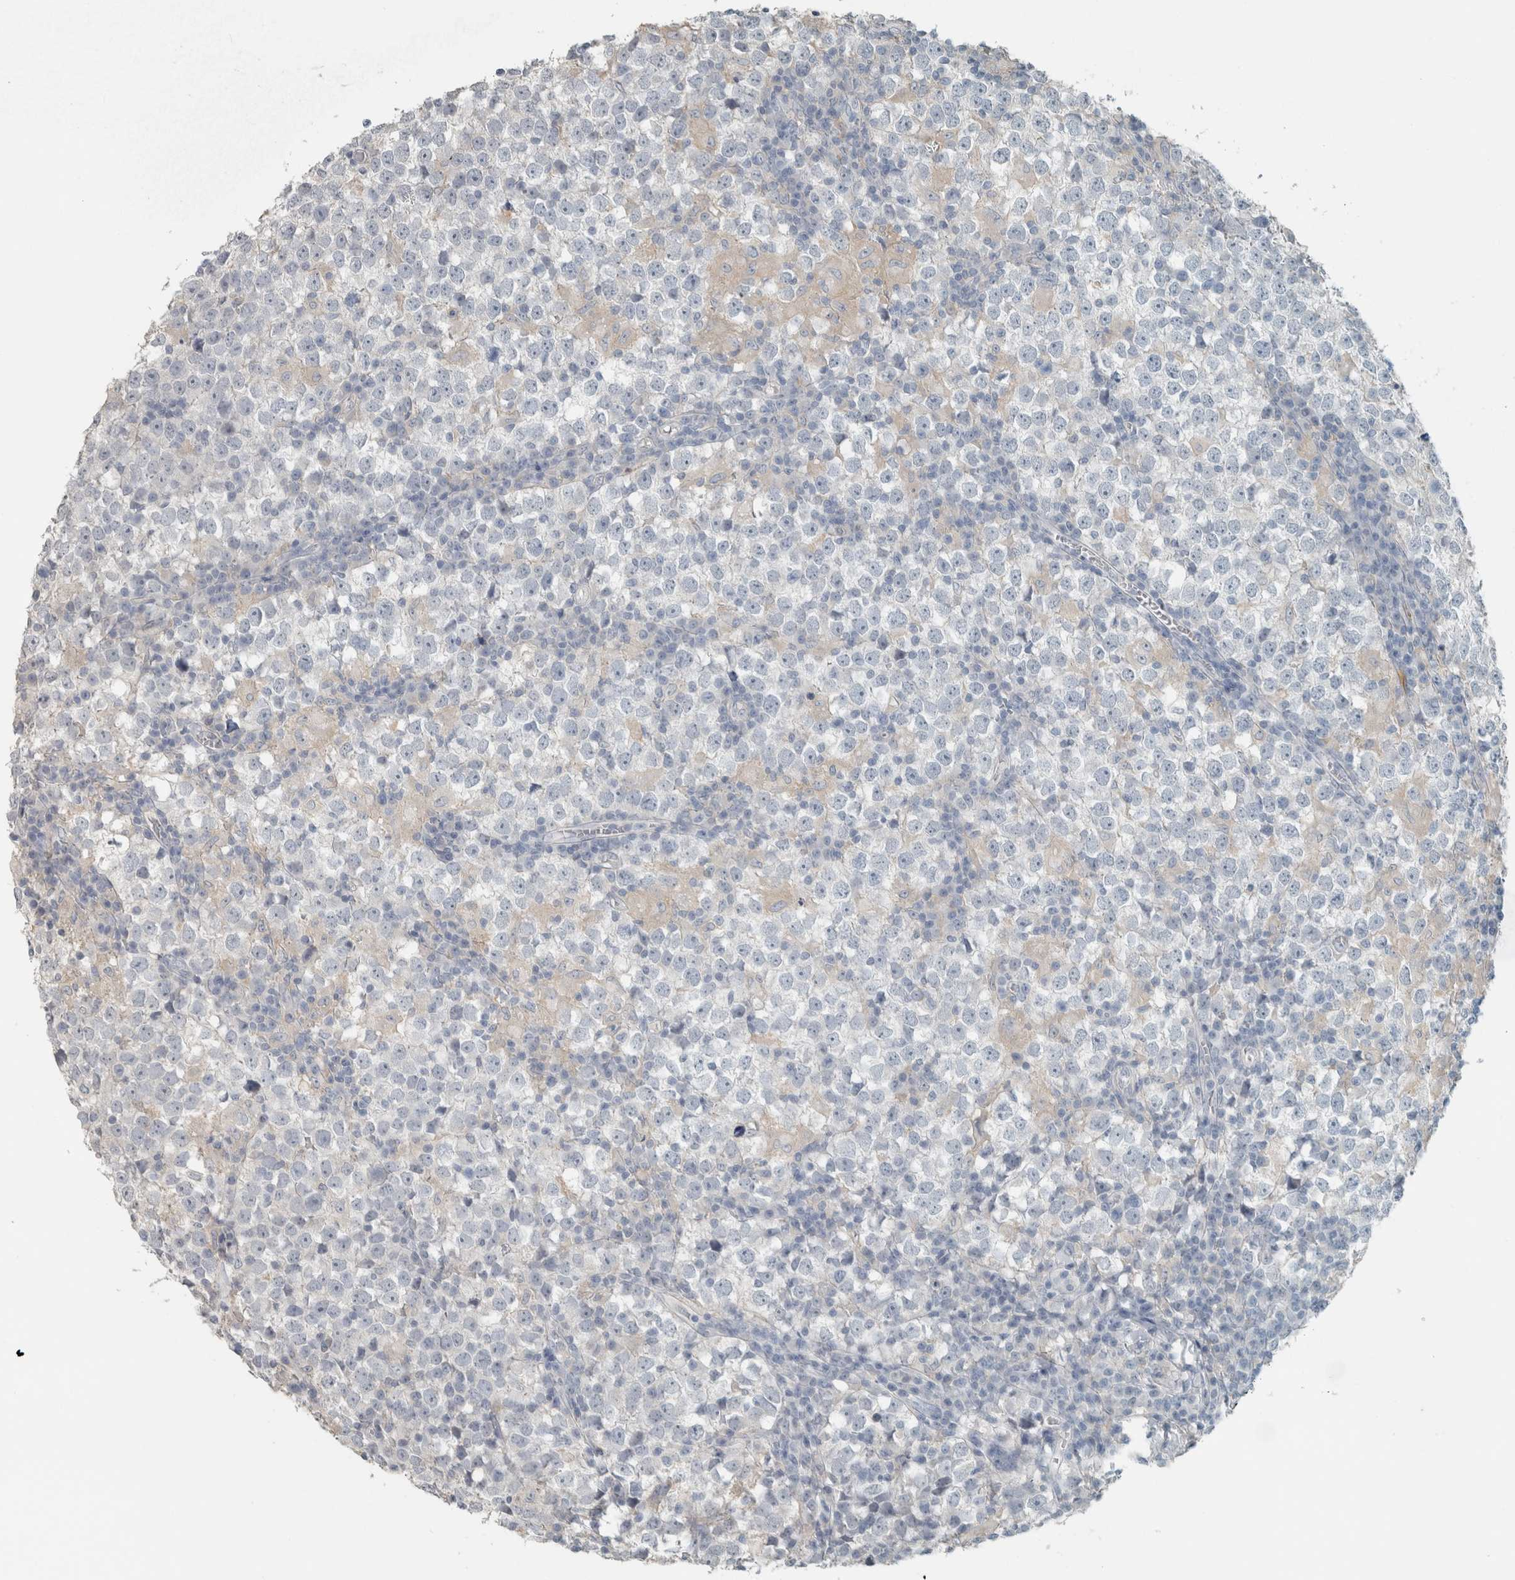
{"staining": {"intensity": "negative", "quantity": "none", "location": "none"}, "tissue": "testis cancer", "cell_type": "Tumor cells", "image_type": "cancer", "snomed": [{"axis": "morphology", "description": "Seminoma, NOS"}, {"axis": "topography", "description": "Testis"}], "caption": "This is an immunohistochemistry image of testis cancer. There is no expression in tumor cells.", "gene": "SCIN", "patient": {"sex": "male", "age": 65}}